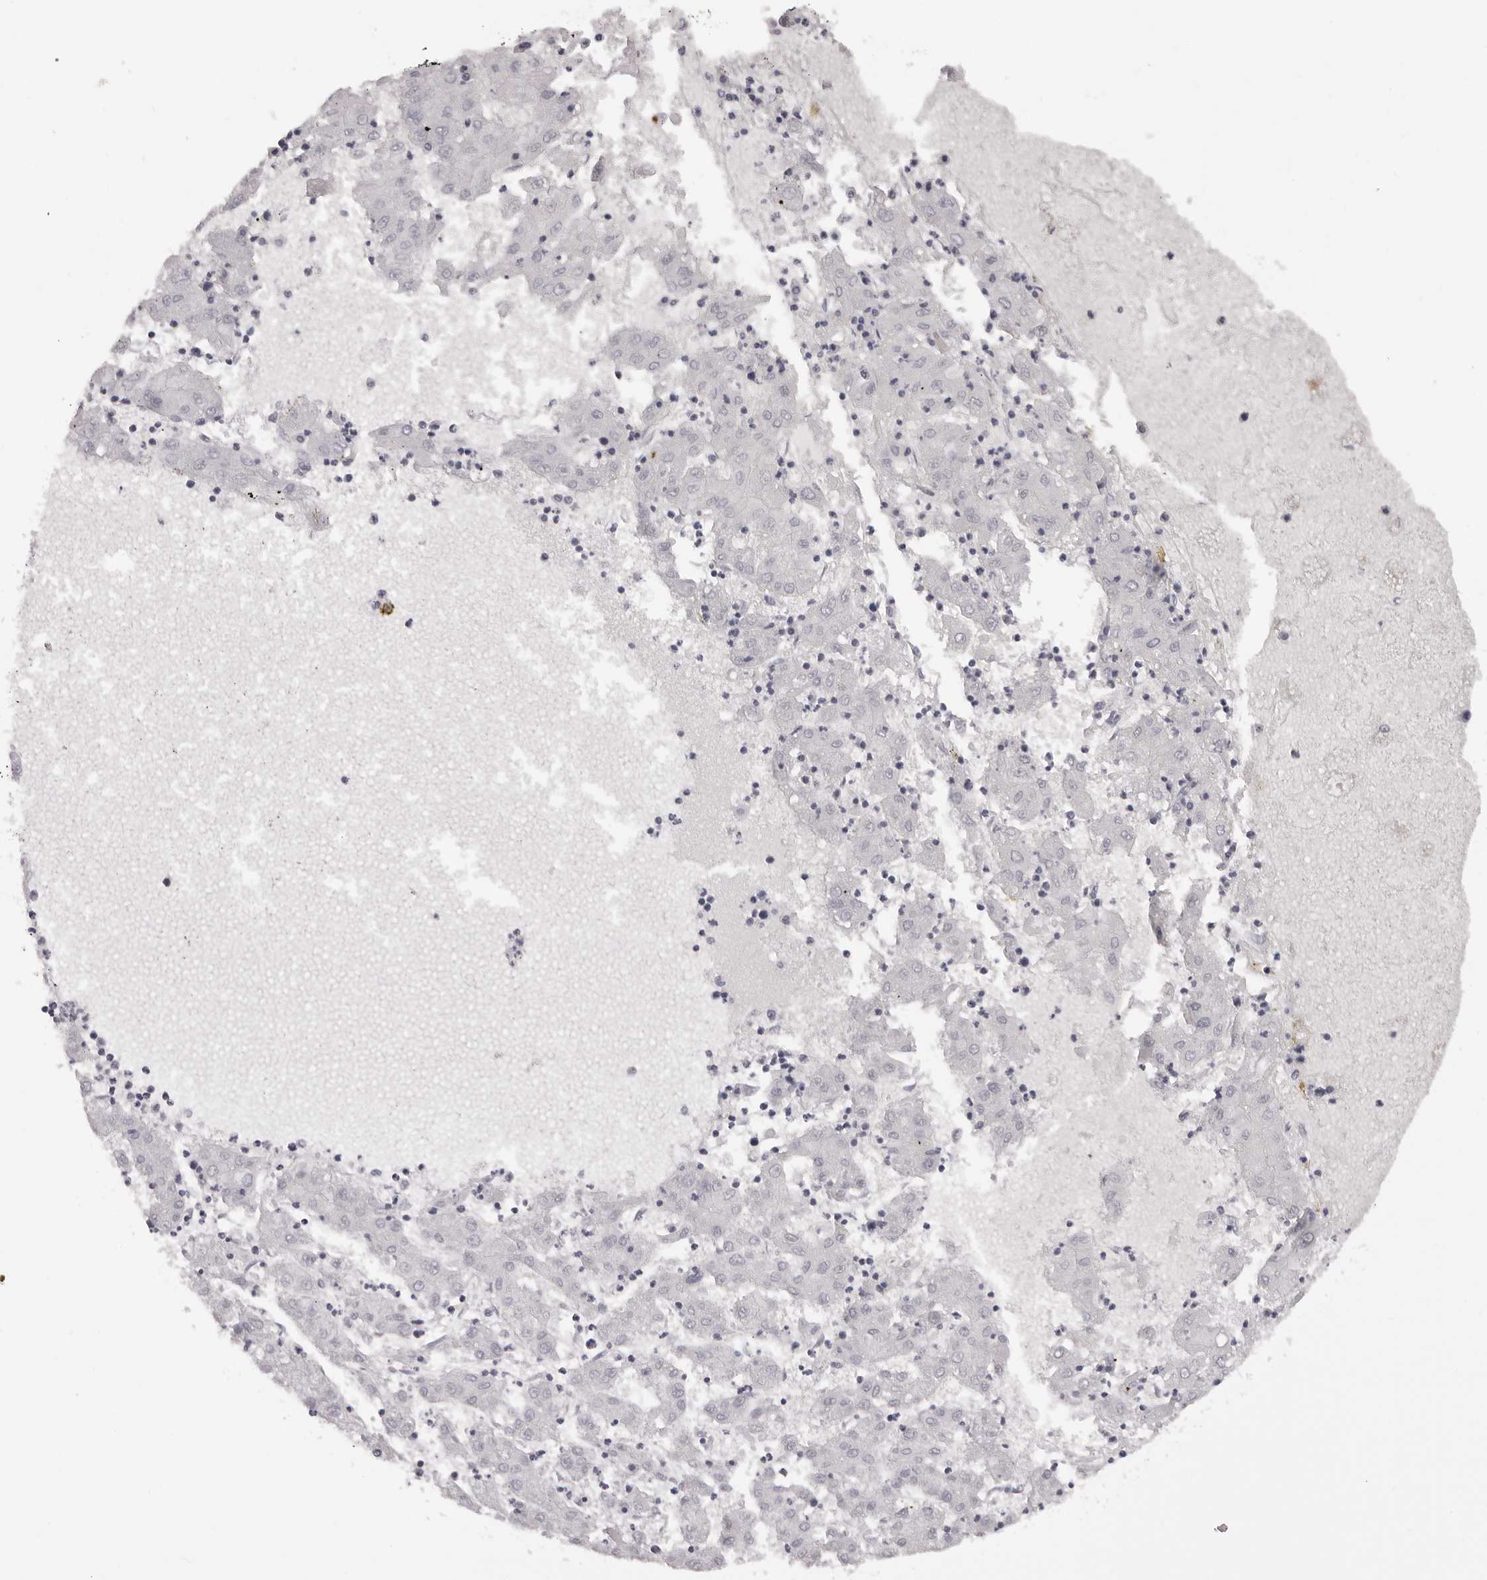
{"staining": {"intensity": "negative", "quantity": "none", "location": "none"}, "tissue": "liver cancer", "cell_type": "Tumor cells", "image_type": "cancer", "snomed": [{"axis": "morphology", "description": "Carcinoma, Hepatocellular, NOS"}, {"axis": "topography", "description": "Liver"}], "caption": "Immunohistochemical staining of liver cancer exhibits no significant expression in tumor cells. (DAB (3,3'-diaminobenzidine) IHC with hematoxylin counter stain).", "gene": "MAFK", "patient": {"sex": "male", "age": 72}}